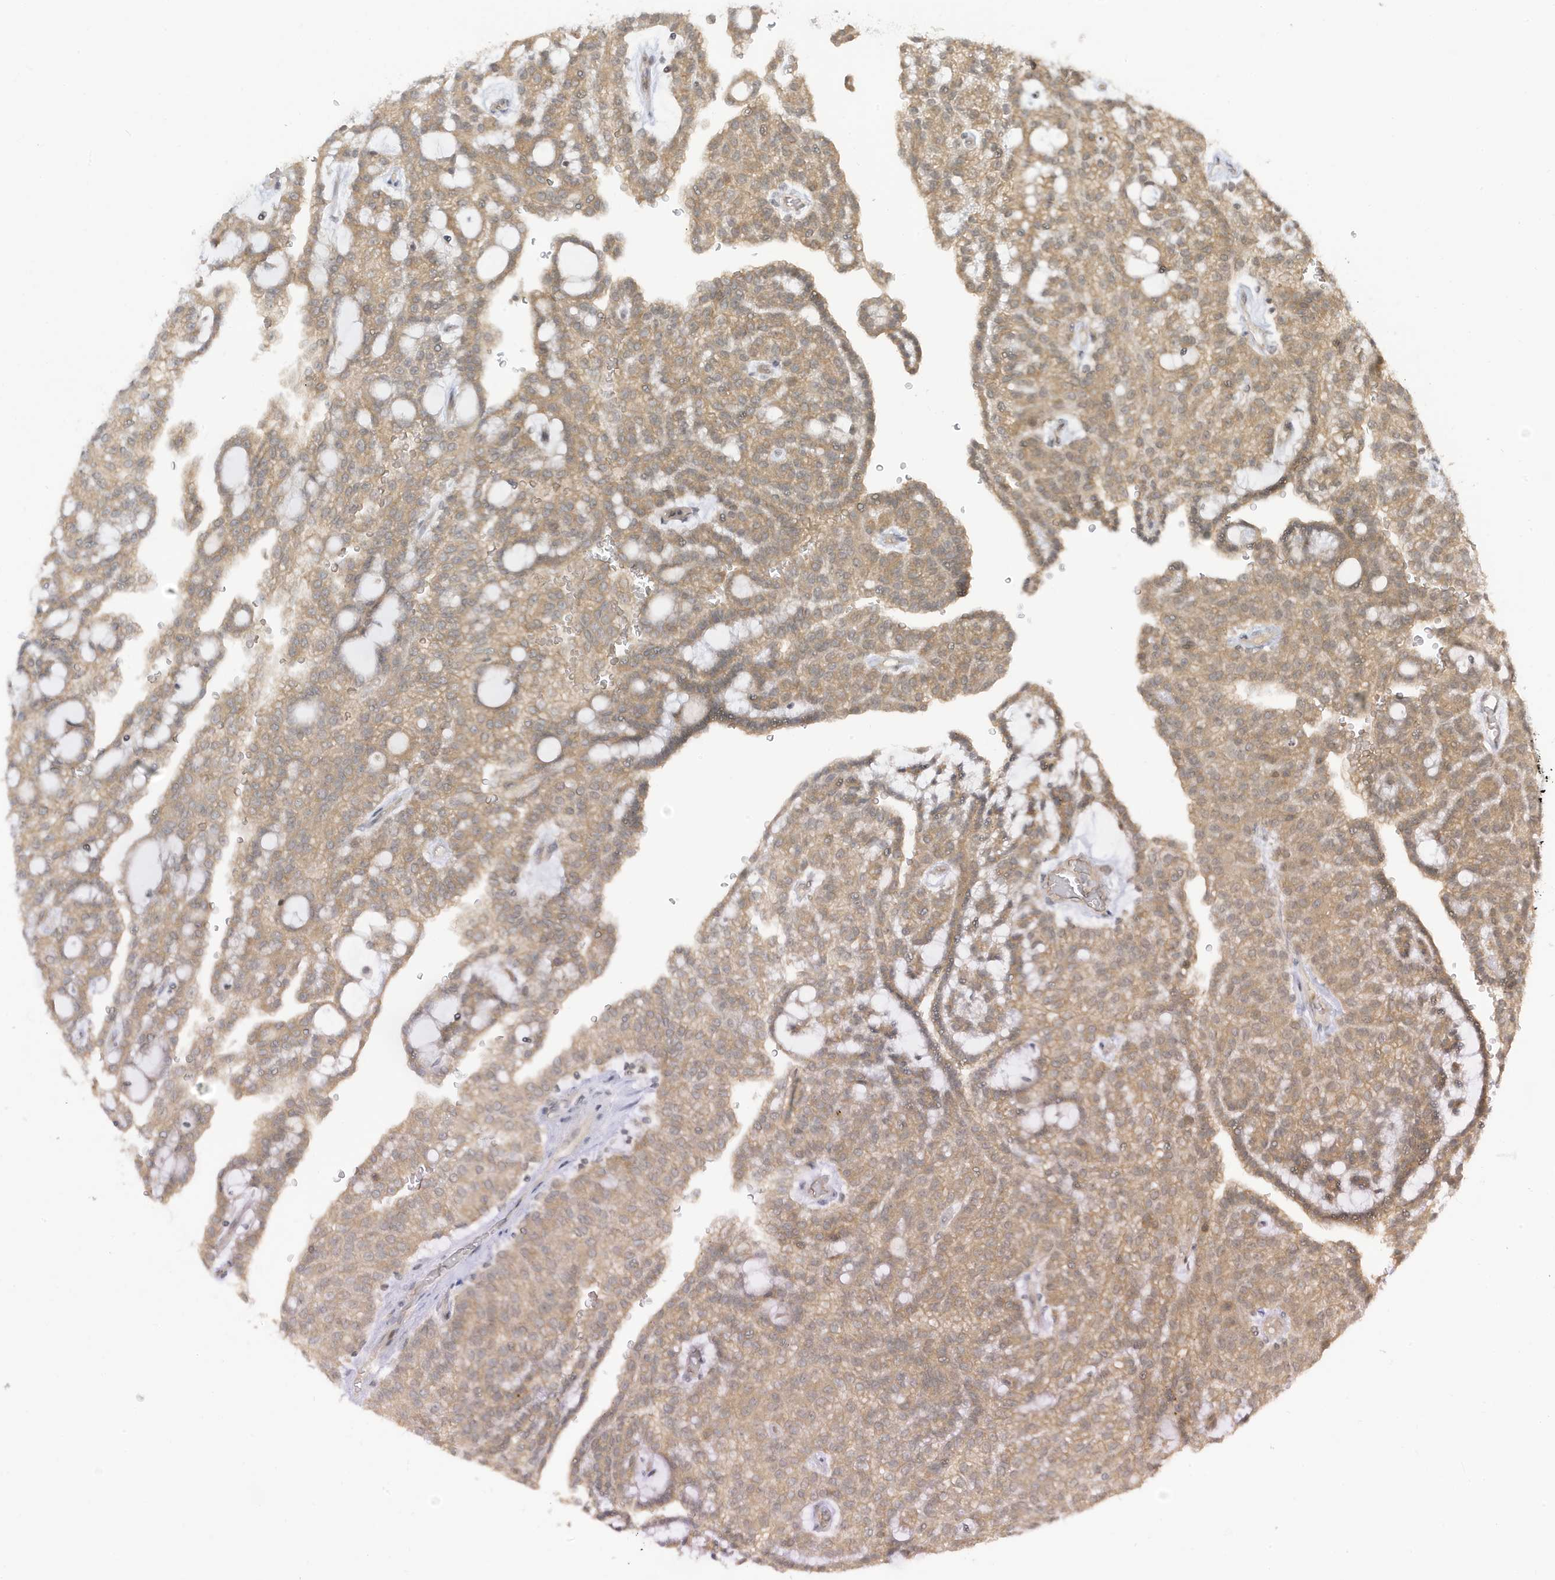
{"staining": {"intensity": "moderate", "quantity": ">75%", "location": "cytoplasmic/membranous"}, "tissue": "renal cancer", "cell_type": "Tumor cells", "image_type": "cancer", "snomed": [{"axis": "morphology", "description": "Adenocarcinoma, NOS"}, {"axis": "topography", "description": "Kidney"}], "caption": "Adenocarcinoma (renal) stained with immunohistochemistry (IHC) exhibits moderate cytoplasmic/membranous staining in about >75% of tumor cells. Immunohistochemistry stains the protein of interest in brown and the nuclei are stained blue.", "gene": "TAB3", "patient": {"sex": "male", "age": 63}}